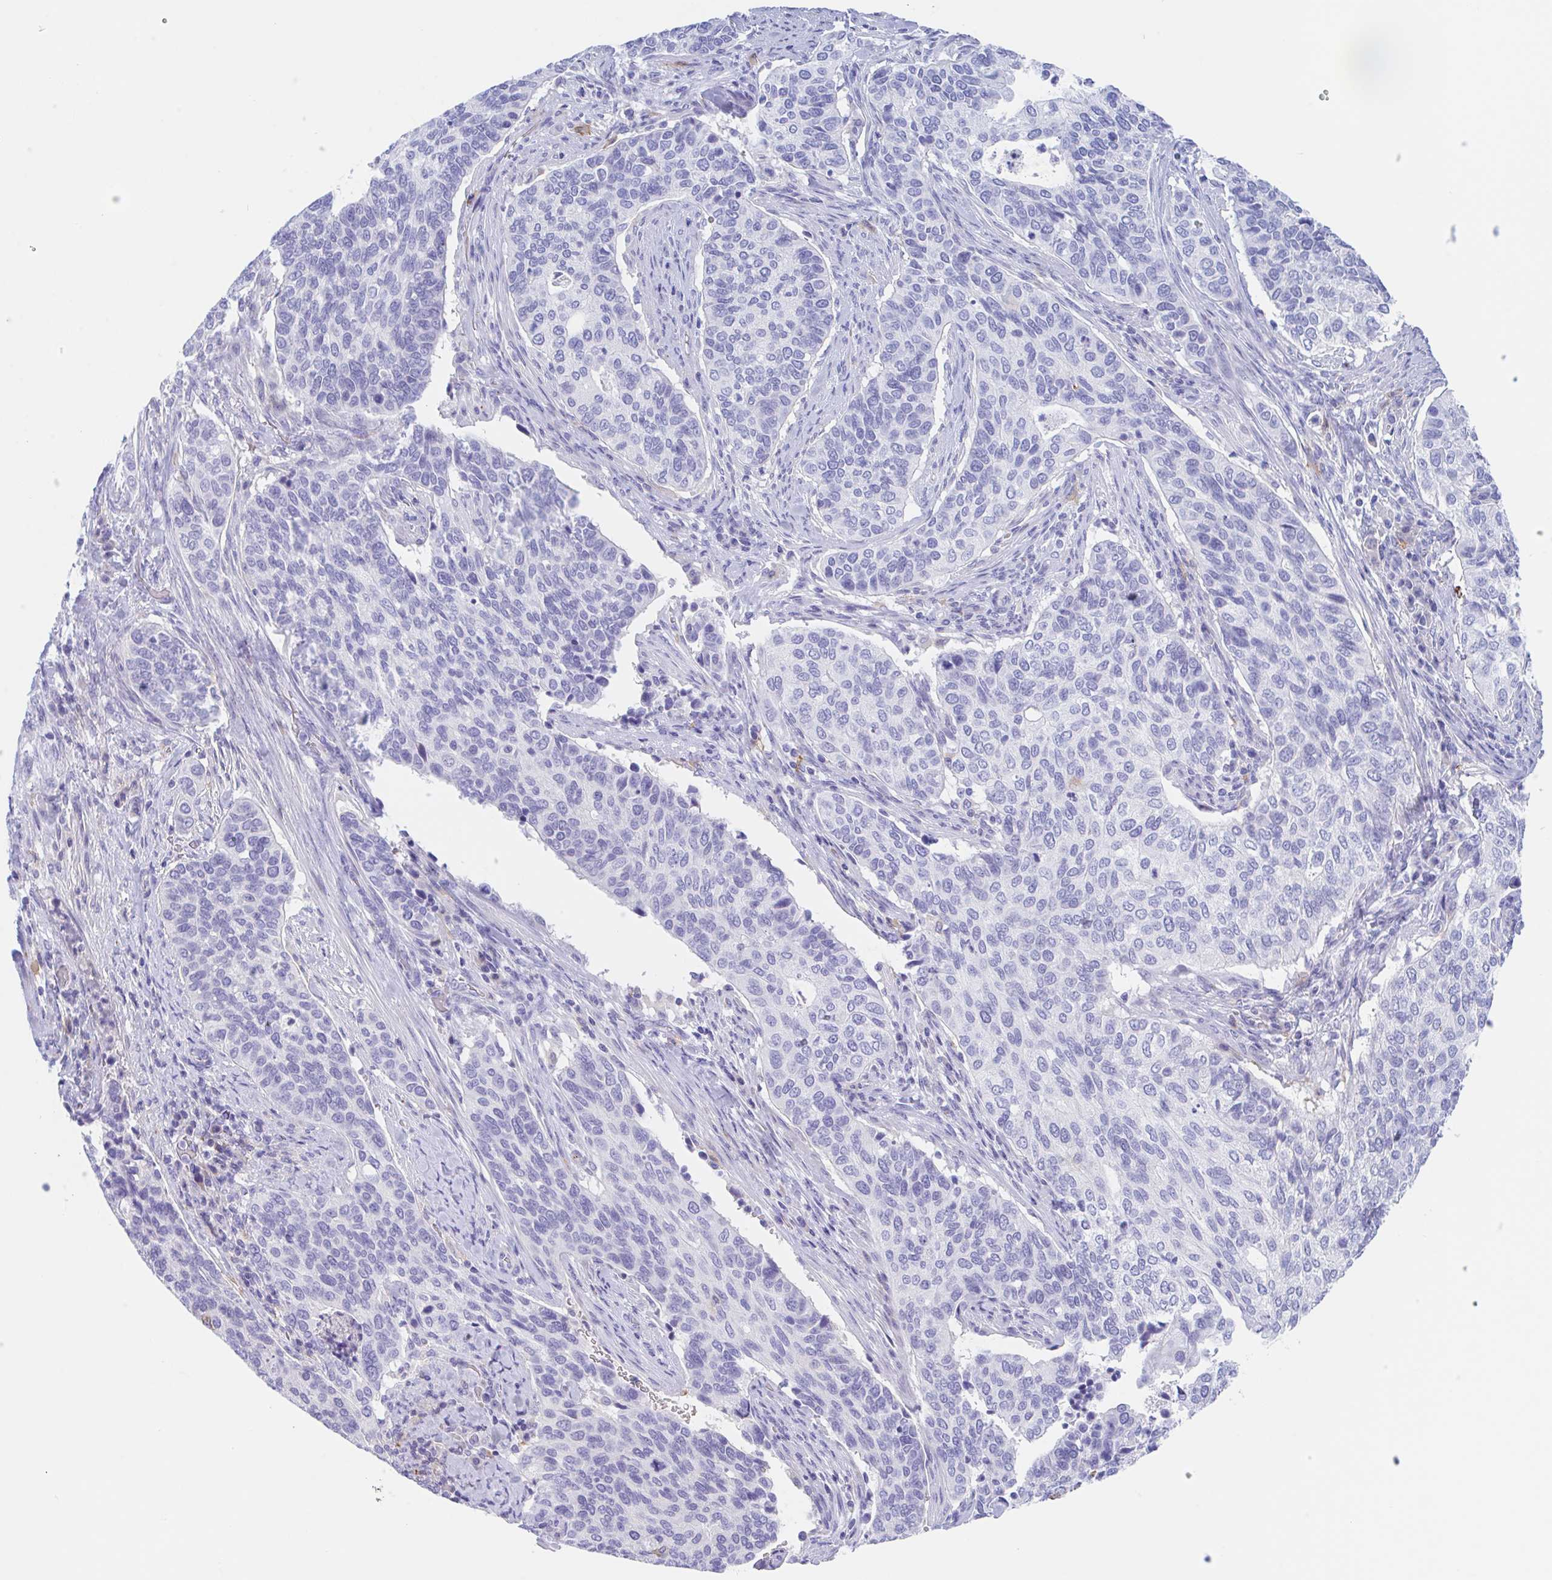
{"staining": {"intensity": "negative", "quantity": "none", "location": "none"}, "tissue": "cervical cancer", "cell_type": "Tumor cells", "image_type": "cancer", "snomed": [{"axis": "morphology", "description": "Squamous cell carcinoma, NOS"}, {"axis": "topography", "description": "Cervix"}], "caption": "A high-resolution micrograph shows immunohistochemistry (IHC) staining of cervical cancer (squamous cell carcinoma), which shows no significant staining in tumor cells.", "gene": "ANKRD9", "patient": {"sex": "female", "age": 38}}